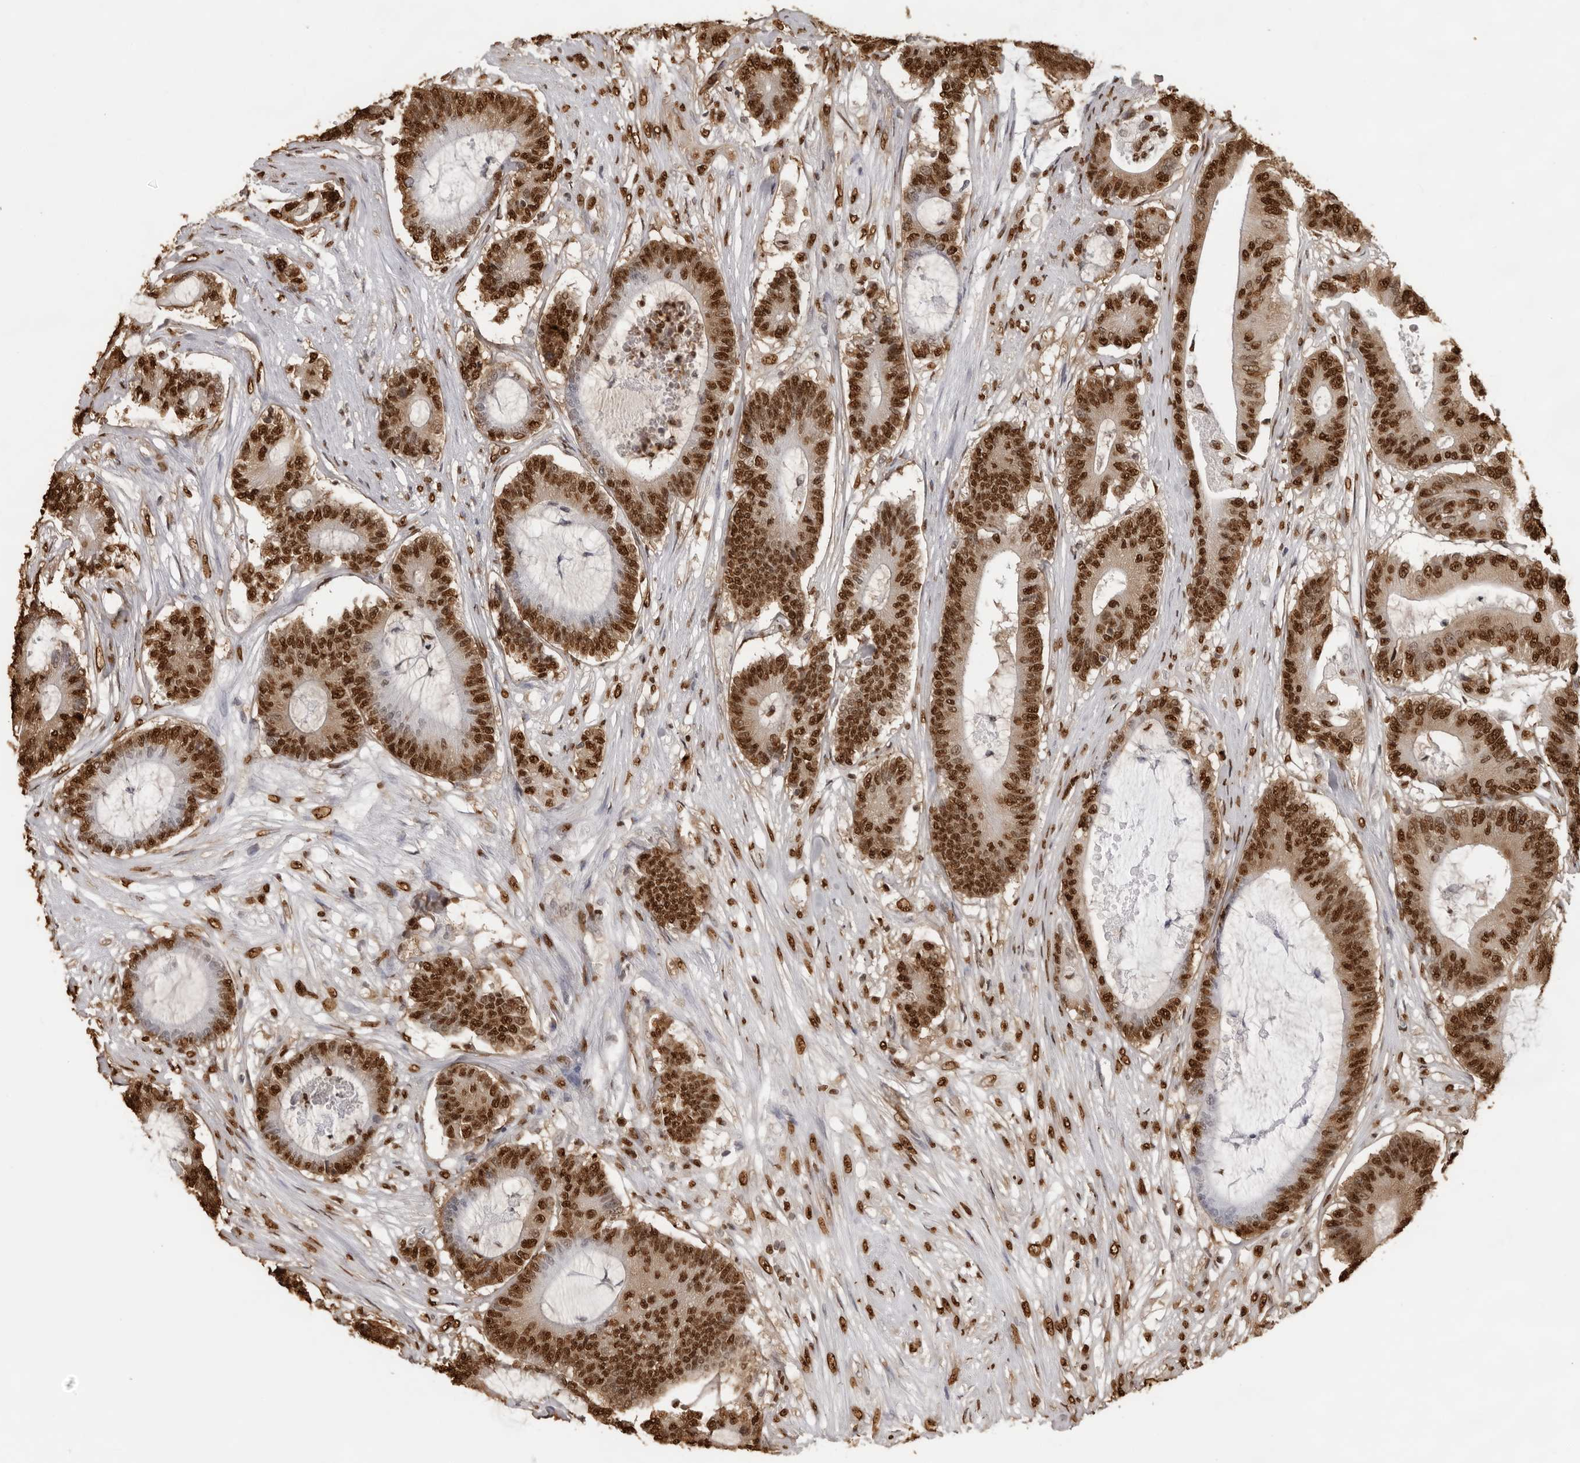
{"staining": {"intensity": "strong", "quantity": ">75%", "location": "nuclear"}, "tissue": "colorectal cancer", "cell_type": "Tumor cells", "image_type": "cancer", "snomed": [{"axis": "morphology", "description": "Adenocarcinoma, NOS"}, {"axis": "topography", "description": "Colon"}], "caption": "This micrograph displays colorectal adenocarcinoma stained with immunohistochemistry (IHC) to label a protein in brown. The nuclear of tumor cells show strong positivity for the protein. Nuclei are counter-stained blue.", "gene": "ZFP91", "patient": {"sex": "female", "age": 84}}